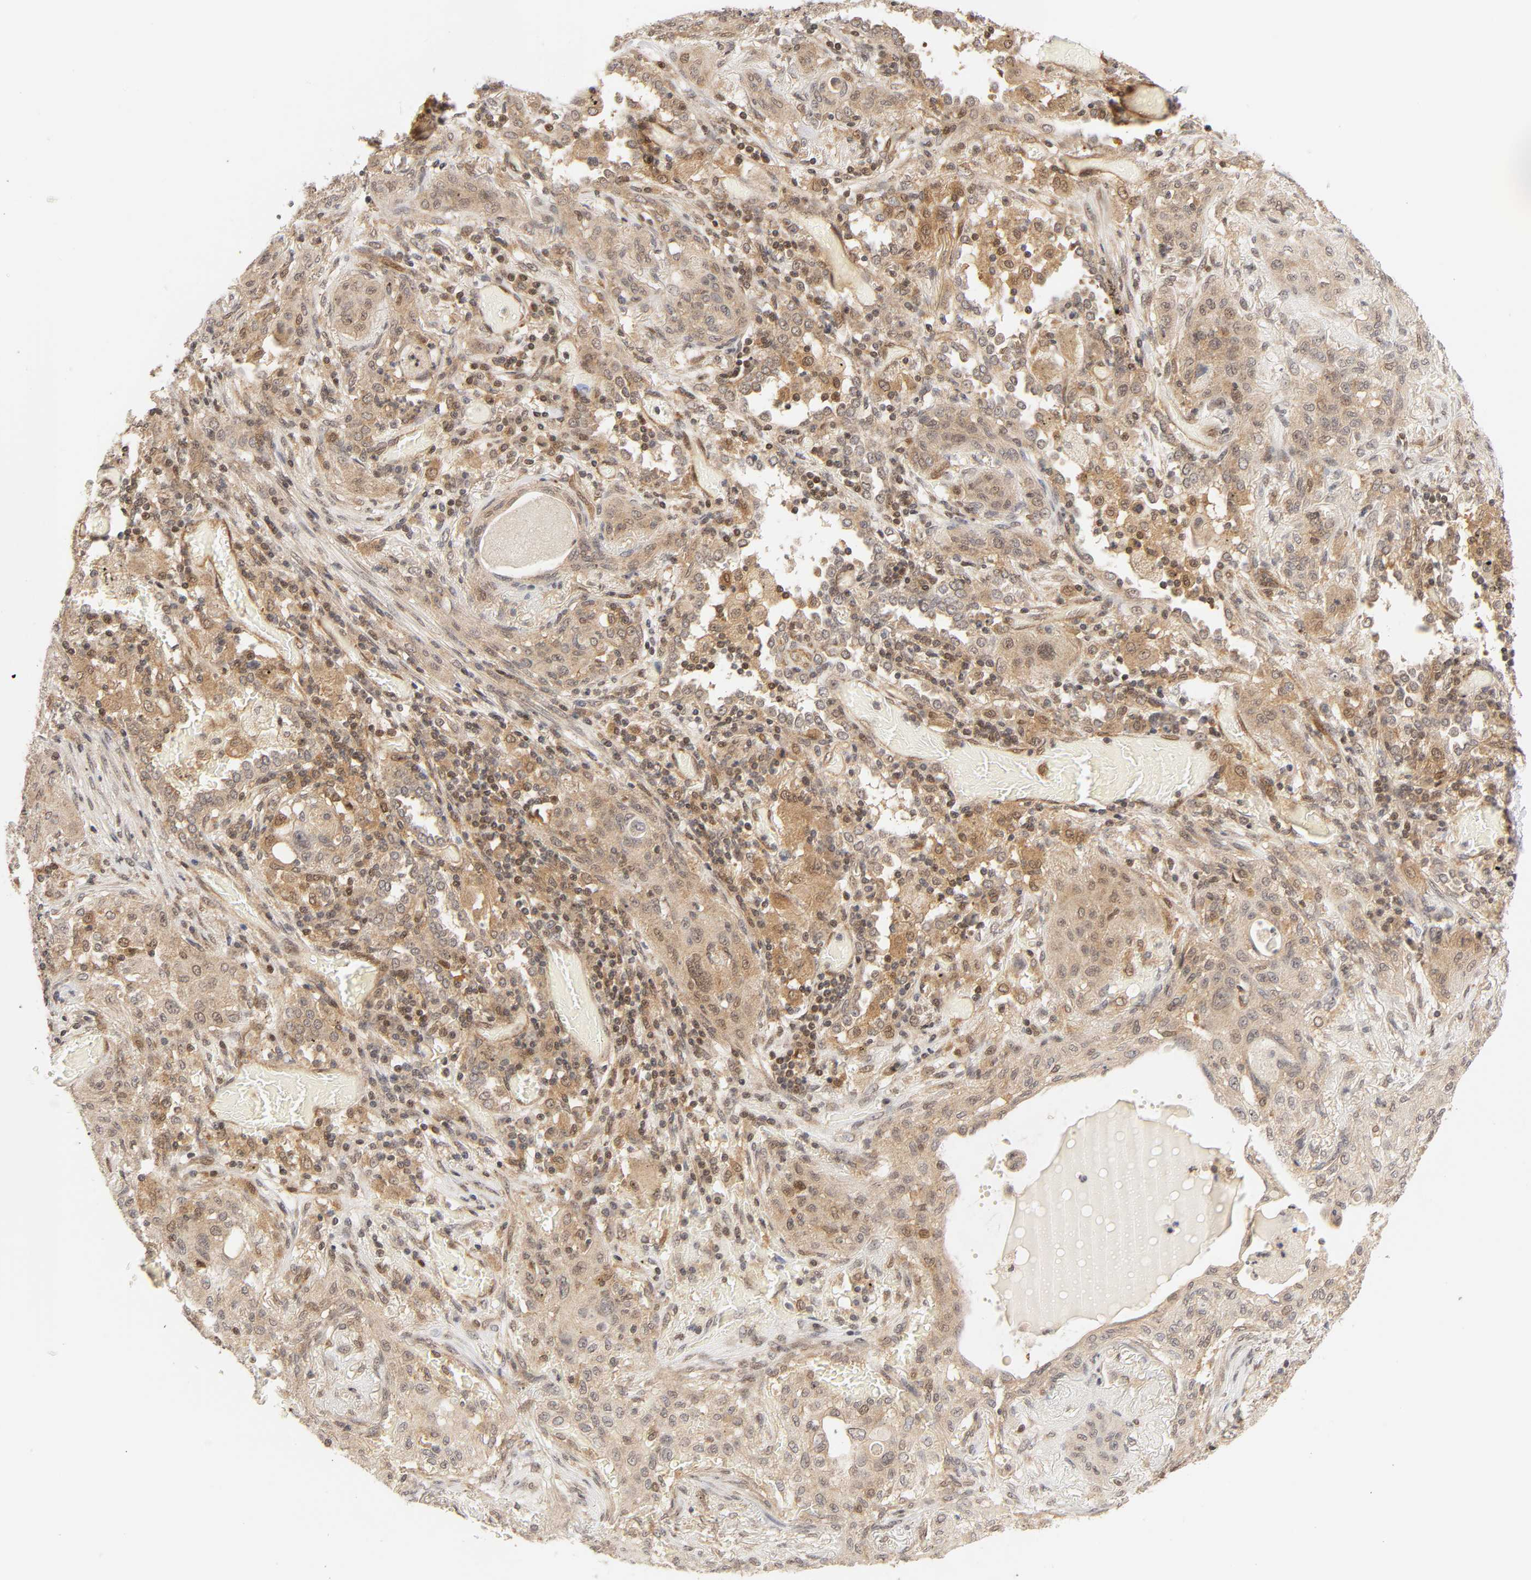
{"staining": {"intensity": "weak", "quantity": ">75%", "location": "cytoplasmic/membranous,nuclear"}, "tissue": "lung cancer", "cell_type": "Tumor cells", "image_type": "cancer", "snomed": [{"axis": "morphology", "description": "Squamous cell carcinoma, NOS"}, {"axis": "topography", "description": "Lung"}], "caption": "IHC image of neoplastic tissue: human lung cancer (squamous cell carcinoma) stained using IHC demonstrates low levels of weak protein expression localized specifically in the cytoplasmic/membranous and nuclear of tumor cells, appearing as a cytoplasmic/membranous and nuclear brown color.", "gene": "CDC37", "patient": {"sex": "female", "age": 47}}